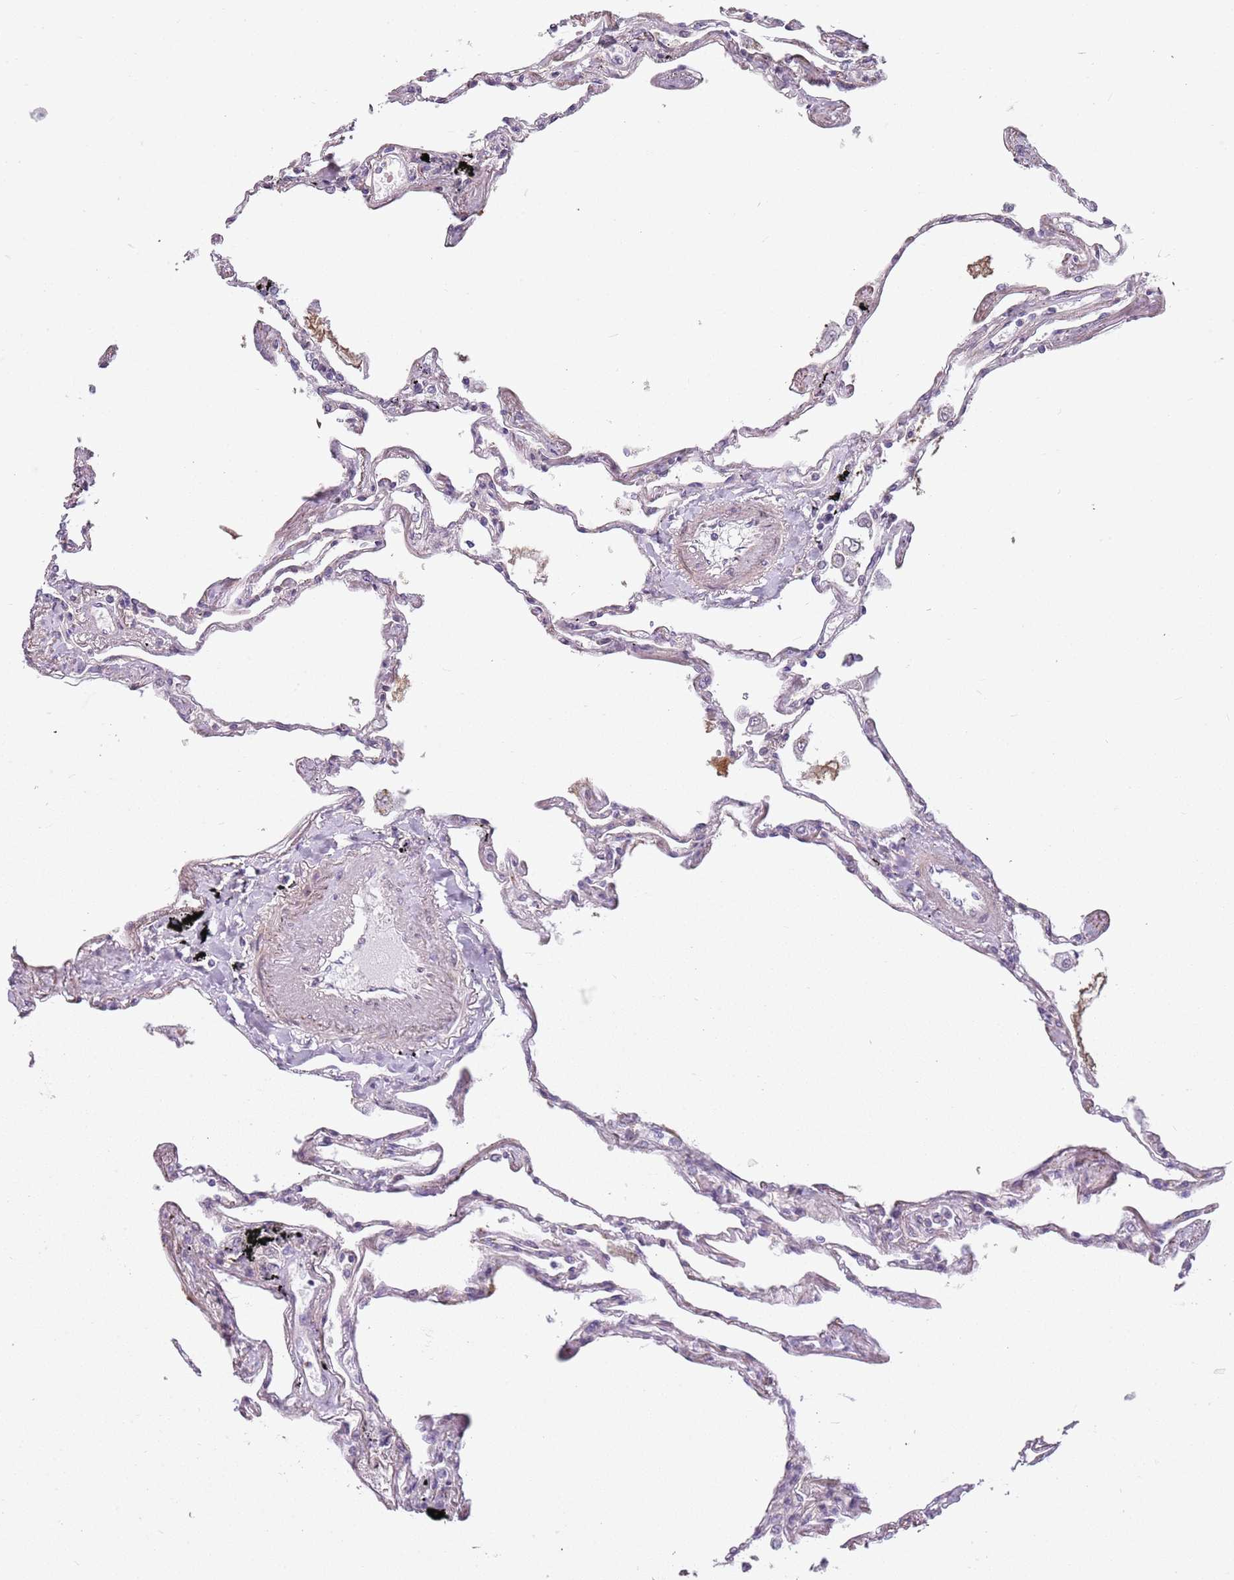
{"staining": {"intensity": "negative", "quantity": "none", "location": "none"}, "tissue": "lung", "cell_type": "Alveolar cells", "image_type": "normal", "snomed": [{"axis": "morphology", "description": "Normal tissue, NOS"}, {"axis": "topography", "description": "Lung"}], "caption": "An image of lung stained for a protein demonstrates no brown staining in alveolar cells.", "gene": "DEFB116", "patient": {"sex": "female", "age": 67}}